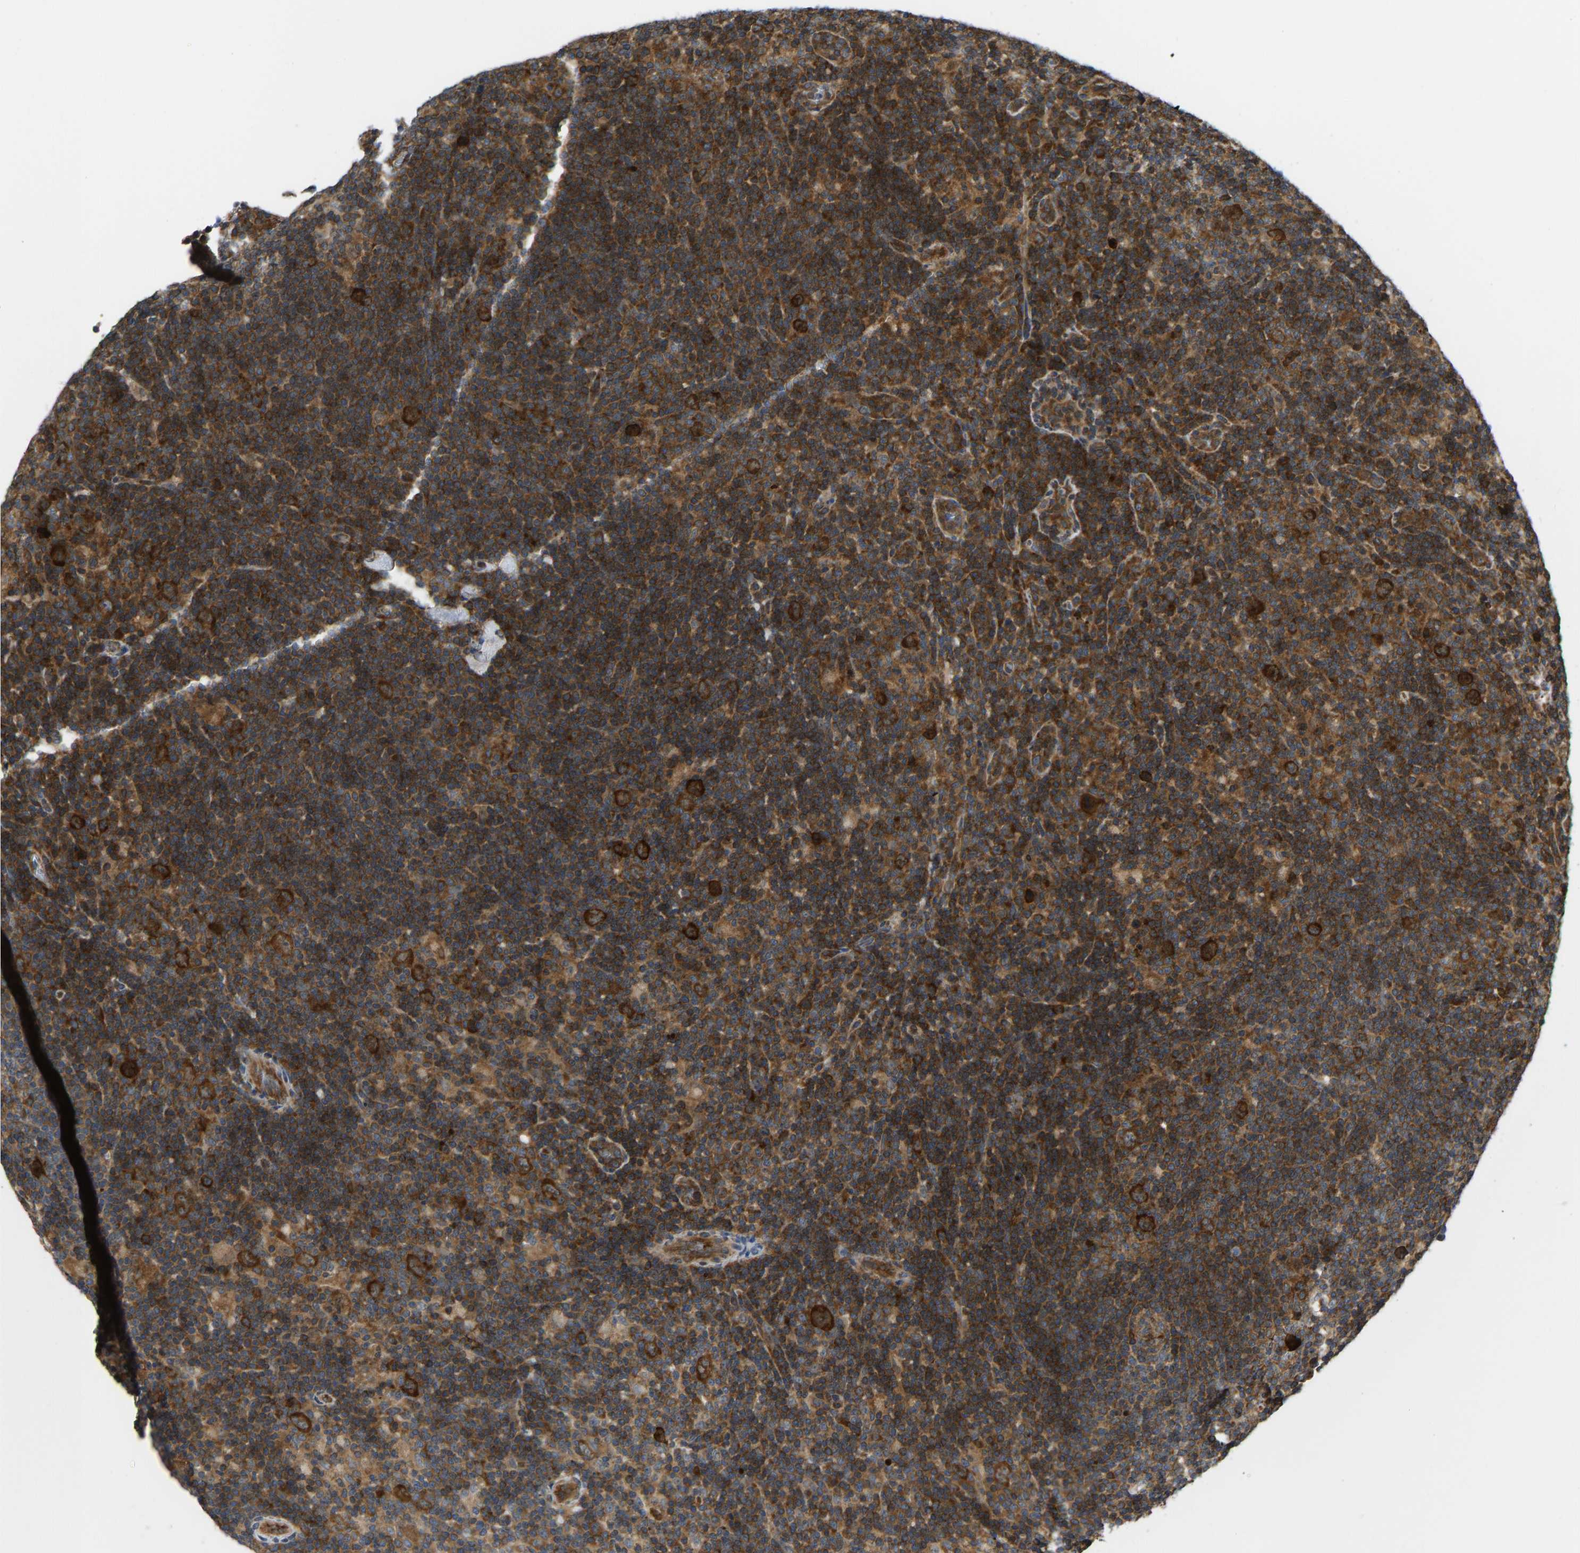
{"staining": {"intensity": "strong", "quantity": ">75%", "location": "cytoplasmic/membranous"}, "tissue": "lymphoma", "cell_type": "Tumor cells", "image_type": "cancer", "snomed": [{"axis": "morphology", "description": "Hodgkin's disease, NOS"}, {"axis": "topography", "description": "Lymph node"}], "caption": "Human lymphoma stained with a brown dye demonstrates strong cytoplasmic/membranous positive expression in approximately >75% of tumor cells.", "gene": "RASGRF2", "patient": {"sex": "female", "age": 57}}